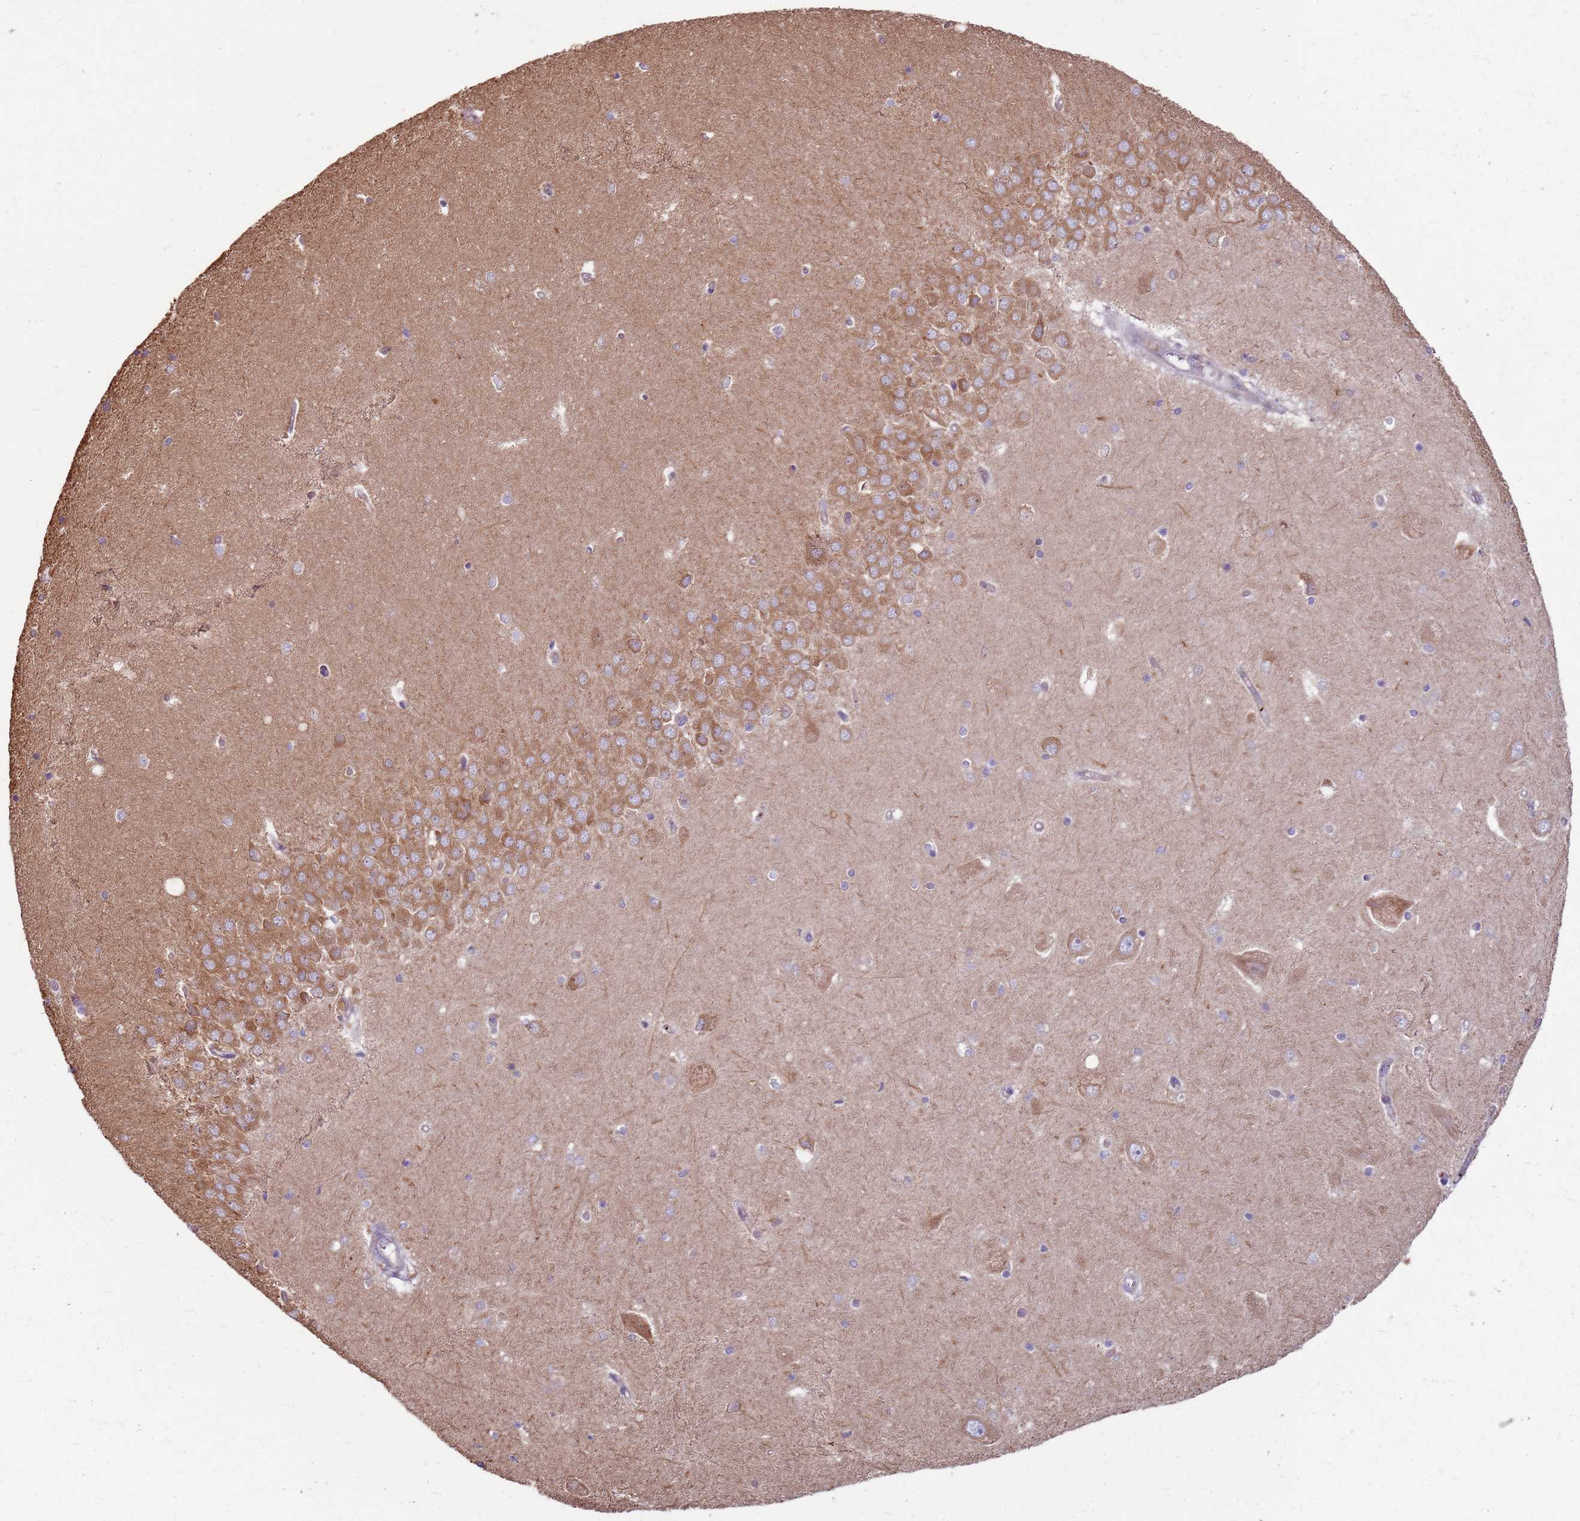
{"staining": {"intensity": "negative", "quantity": "none", "location": "none"}, "tissue": "hippocampus", "cell_type": "Glial cells", "image_type": "normal", "snomed": [{"axis": "morphology", "description": "Normal tissue, NOS"}, {"axis": "topography", "description": "Hippocampus"}], "caption": "Glial cells show no significant protein staining in normal hippocampus.", "gene": "EMC1", "patient": {"sex": "male", "age": 45}}